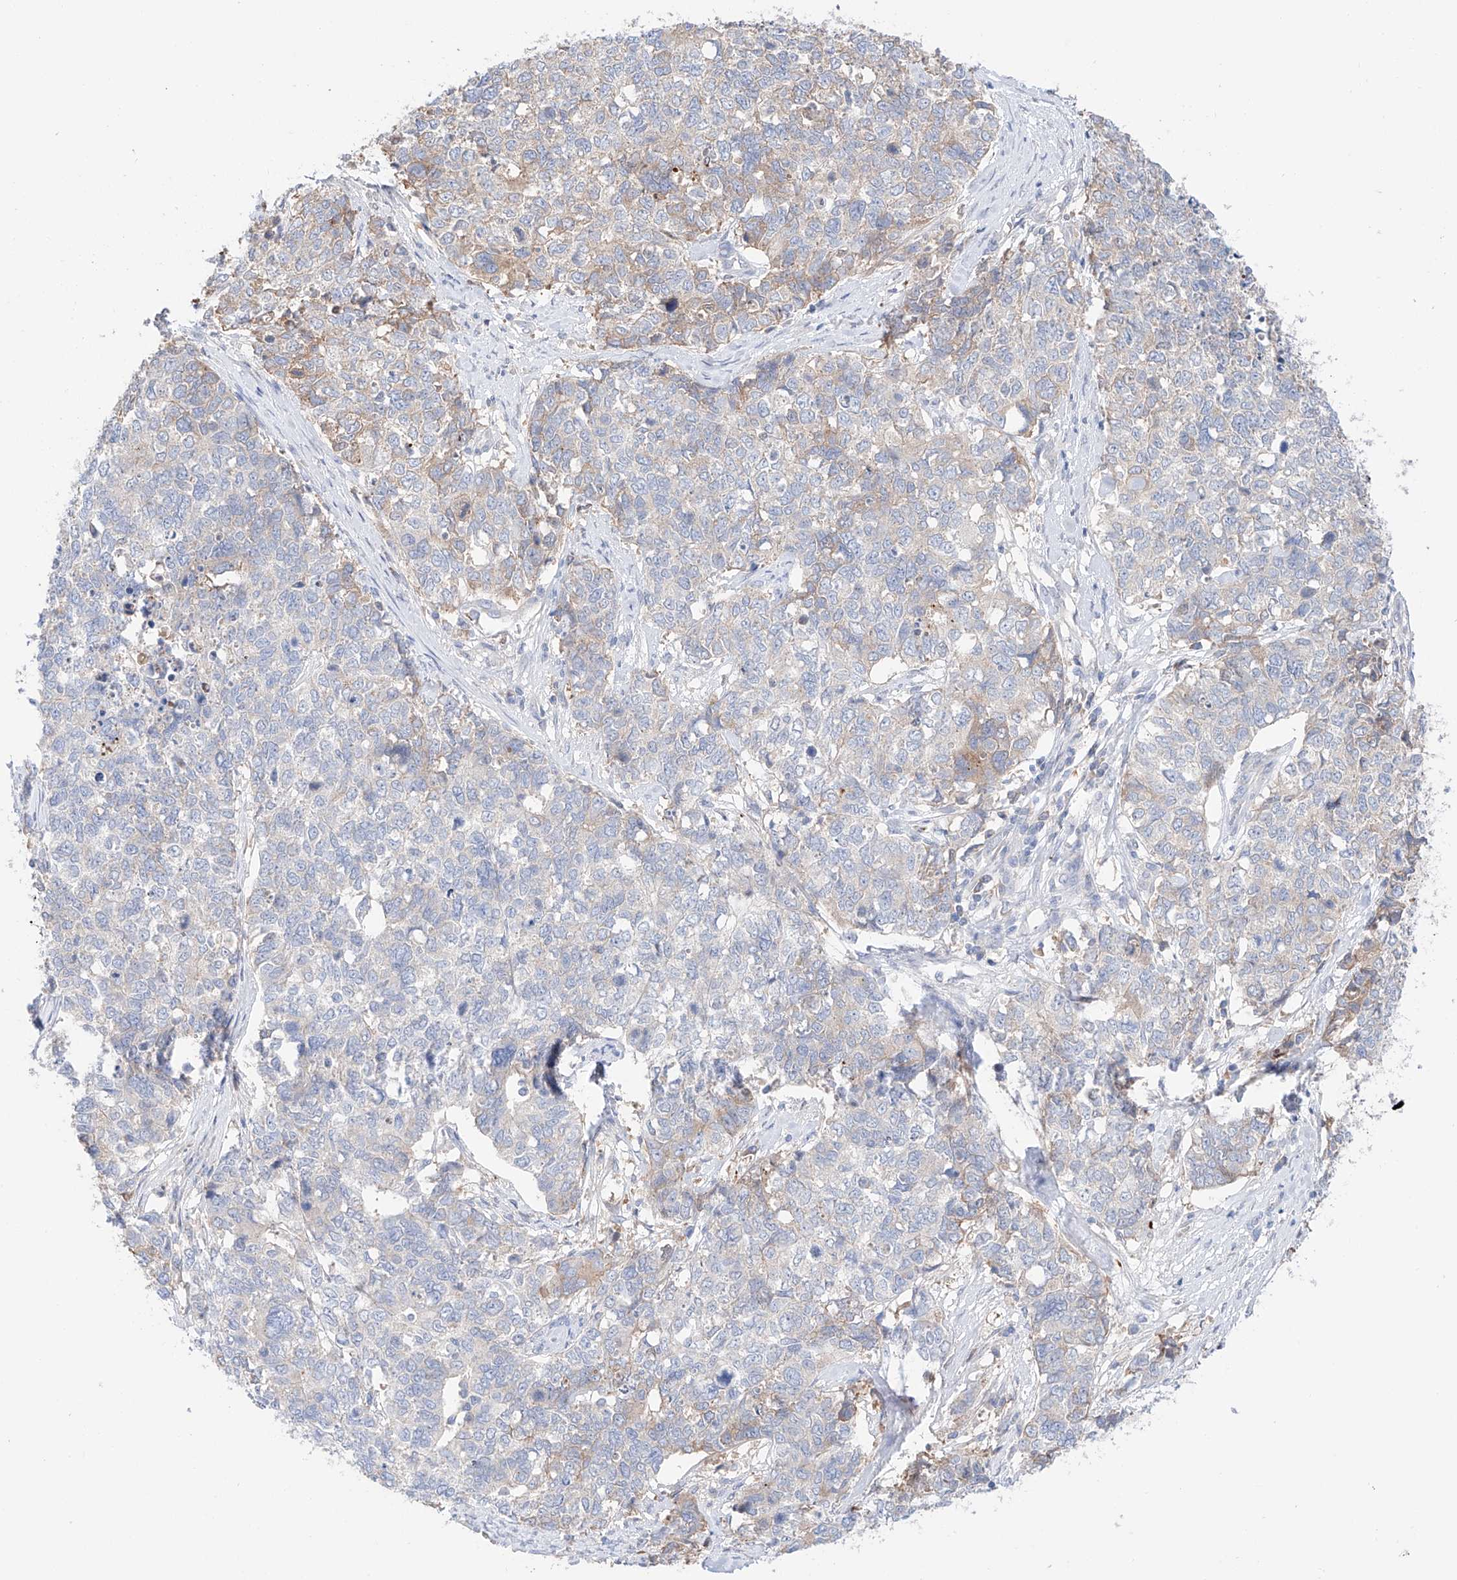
{"staining": {"intensity": "moderate", "quantity": "<25%", "location": "cytoplasmic/membranous"}, "tissue": "cervical cancer", "cell_type": "Tumor cells", "image_type": "cancer", "snomed": [{"axis": "morphology", "description": "Squamous cell carcinoma, NOS"}, {"axis": "topography", "description": "Cervix"}], "caption": "The micrograph shows staining of cervical squamous cell carcinoma, revealing moderate cytoplasmic/membranous protein expression (brown color) within tumor cells. (IHC, brightfield microscopy, high magnification).", "gene": "PGGT1B", "patient": {"sex": "female", "age": 63}}